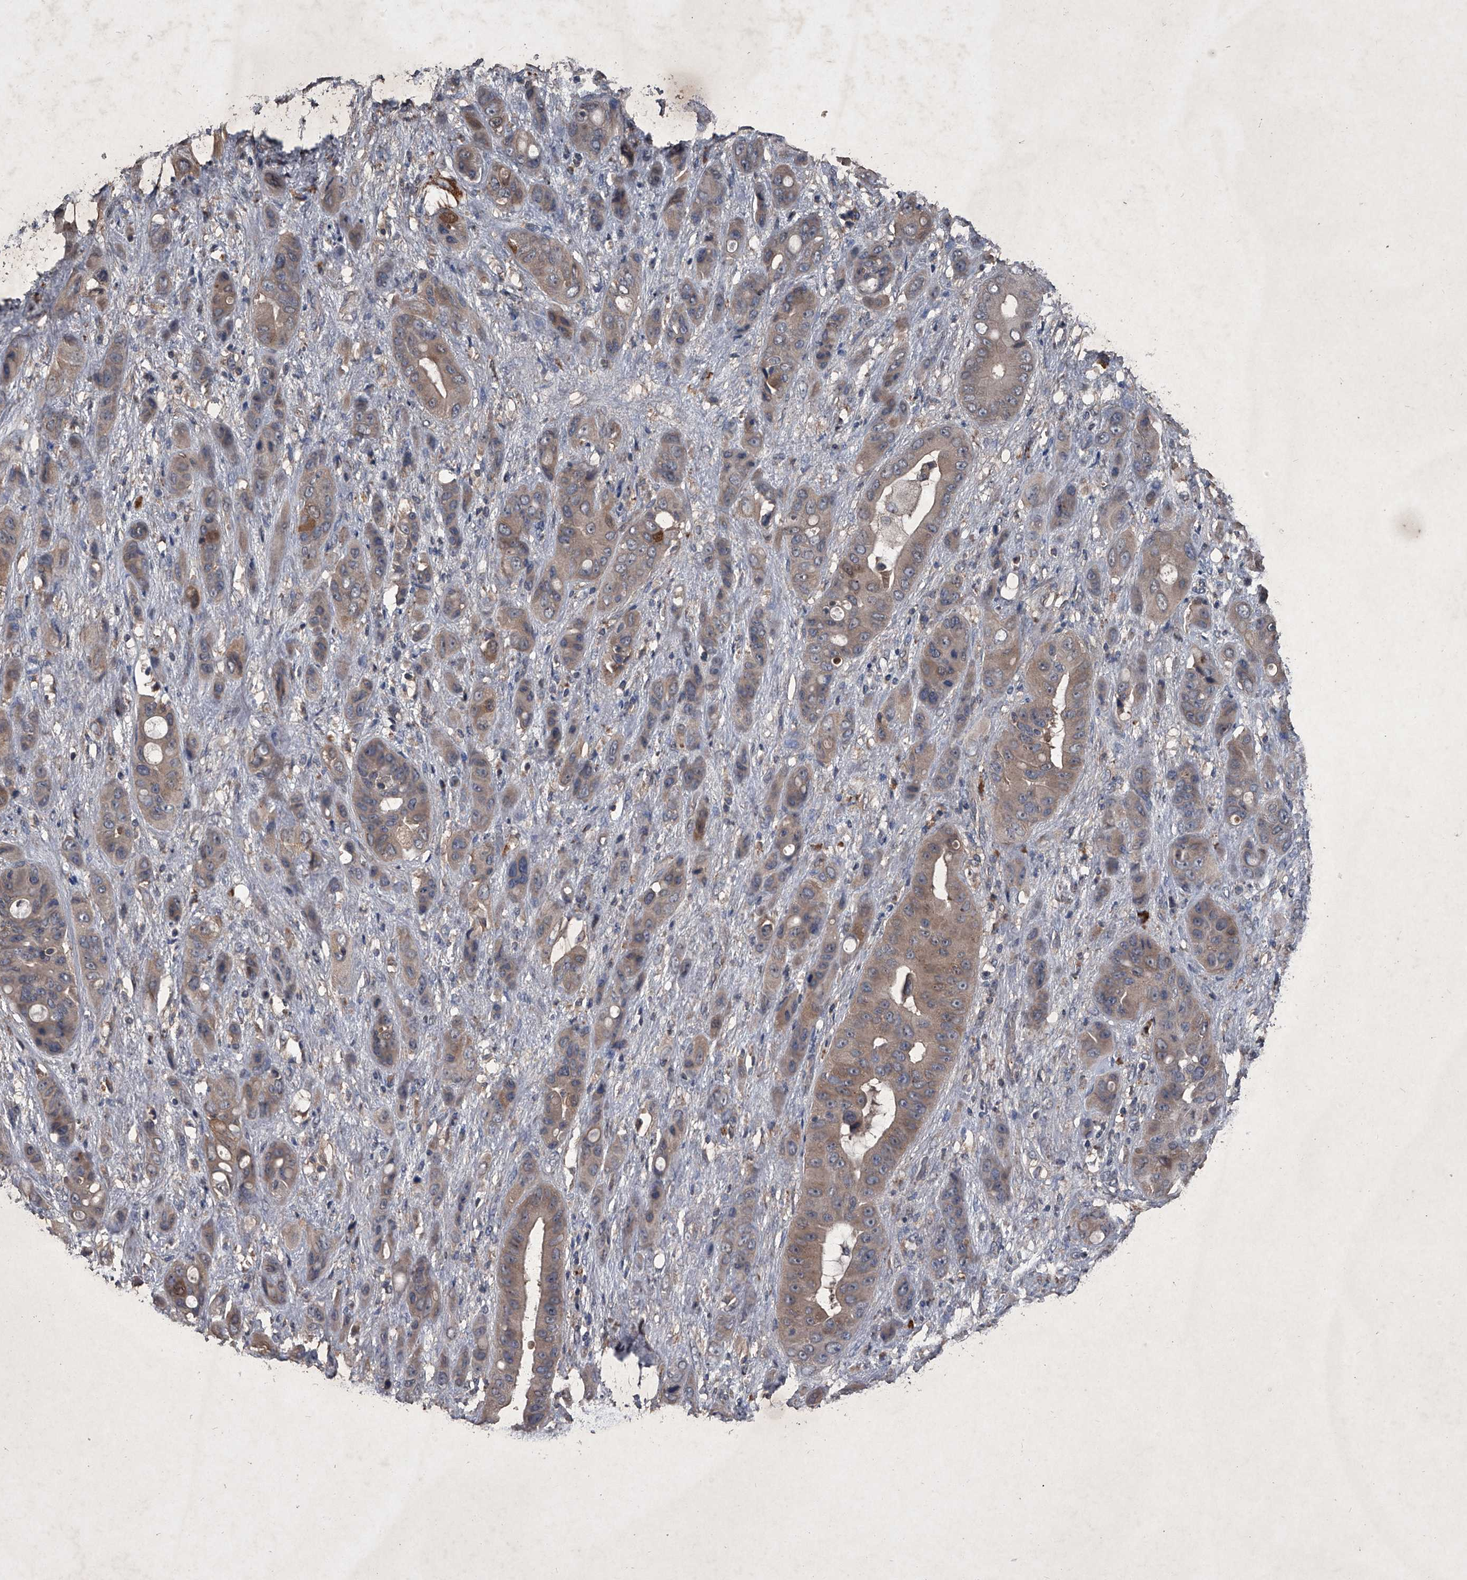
{"staining": {"intensity": "weak", "quantity": ">75%", "location": "cytoplasmic/membranous"}, "tissue": "liver cancer", "cell_type": "Tumor cells", "image_type": "cancer", "snomed": [{"axis": "morphology", "description": "Cholangiocarcinoma"}, {"axis": "topography", "description": "Liver"}], "caption": "Liver cancer was stained to show a protein in brown. There is low levels of weak cytoplasmic/membranous staining in about >75% of tumor cells.", "gene": "MAPKAP1", "patient": {"sex": "female", "age": 52}}